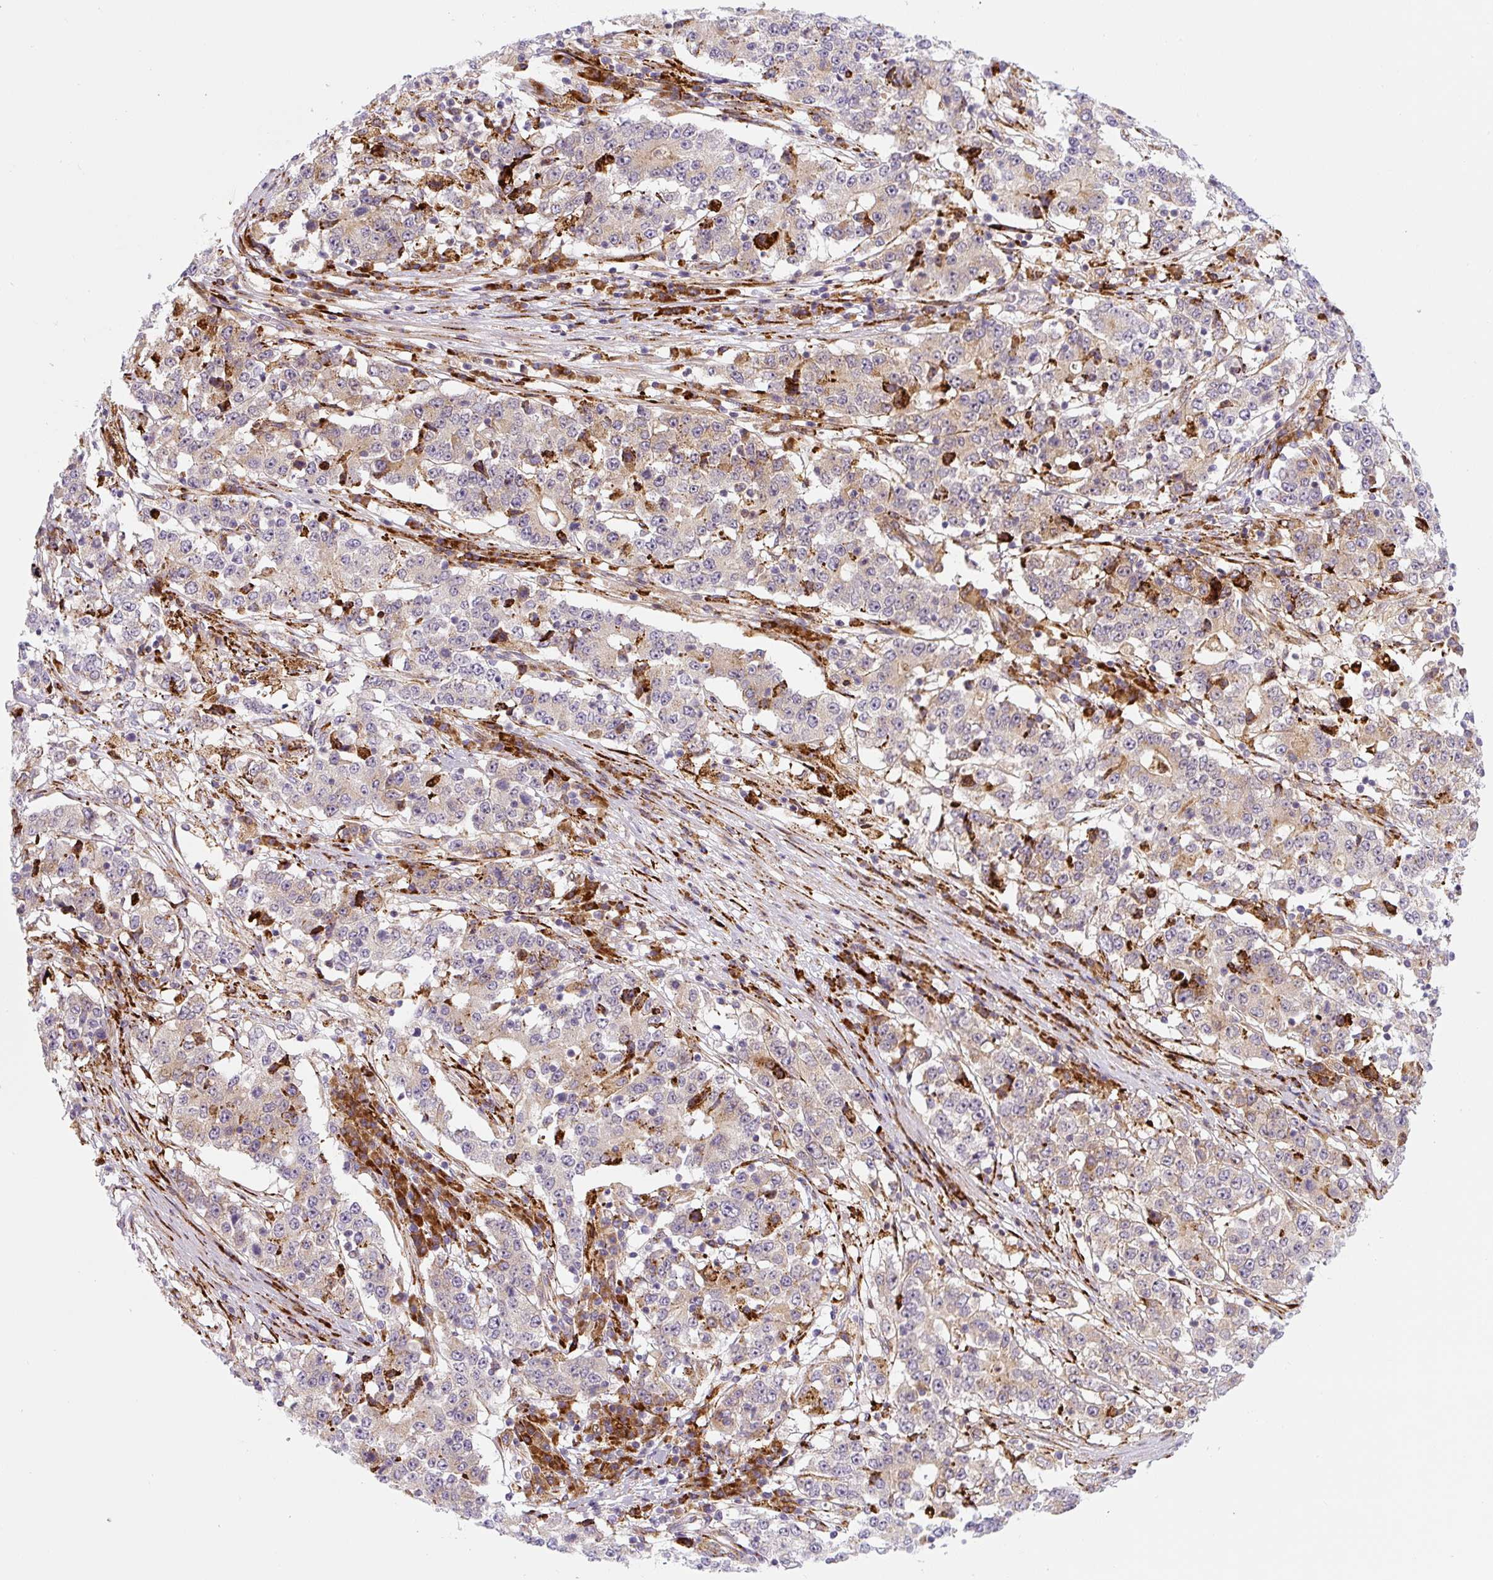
{"staining": {"intensity": "moderate", "quantity": "<25%", "location": "cytoplasmic/membranous"}, "tissue": "stomach cancer", "cell_type": "Tumor cells", "image_type": "cancer", "snomed": [{"axis": "morphology", "description": "Adenocarcinoma, NOS"}, {"axis": "topography", "description": "Stomach"}], "caption": "Brown immunohistochemical staining in human stomach cancer demonstrates moderate cytoplasmic/membranous staining in approximately <25% of tumor cells. (DAB (3,3'-diaminobenzidine) IHC, brown staining for protein, blue staining for nuclei).", "gene": "DISP3", "patient": {"sex": "male", "age": 59}}